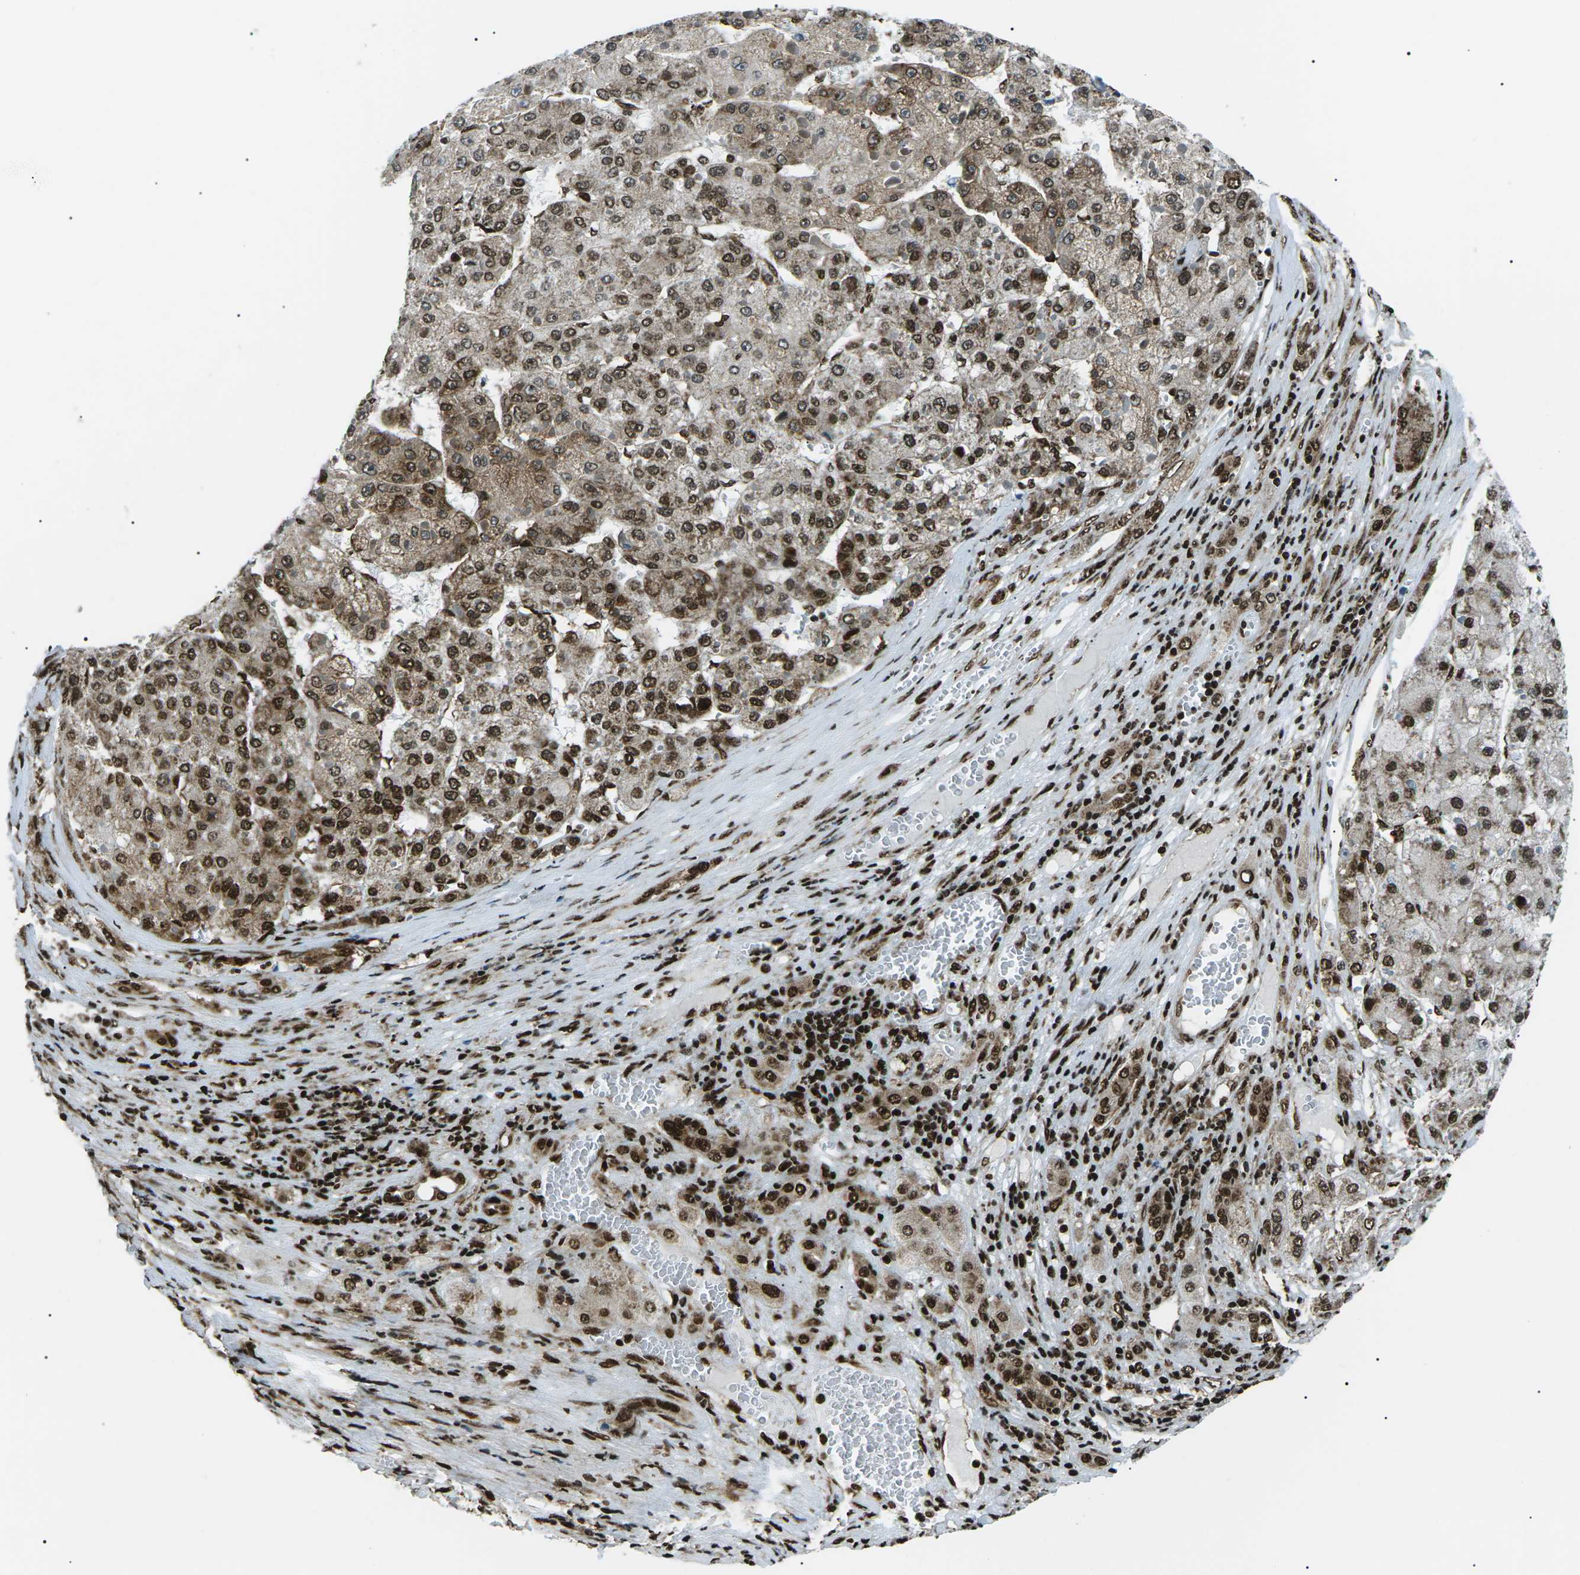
{"staining": {"intensity": "strong", "quantity": "25%-75%", "location": "nuclear"}, "tissue": "liver cancer", "cell_type": "Tumor cells", "image_type": "cancer", "snomed": [{"axis": "morphology", "description": "Carcinoma, Hepatocellular, NOS"}, {"axis": "topography", "description": "Liver"}], "caption": "This is a photomicrograph of immunohistochemistry (IHC) staining of liver cancer (hepatocellular carcinoma), which shows strong expression in the nuclear of tumor cells.", "gene": "HNRNPK", "patient": {"sex": "female", "age": 73}}